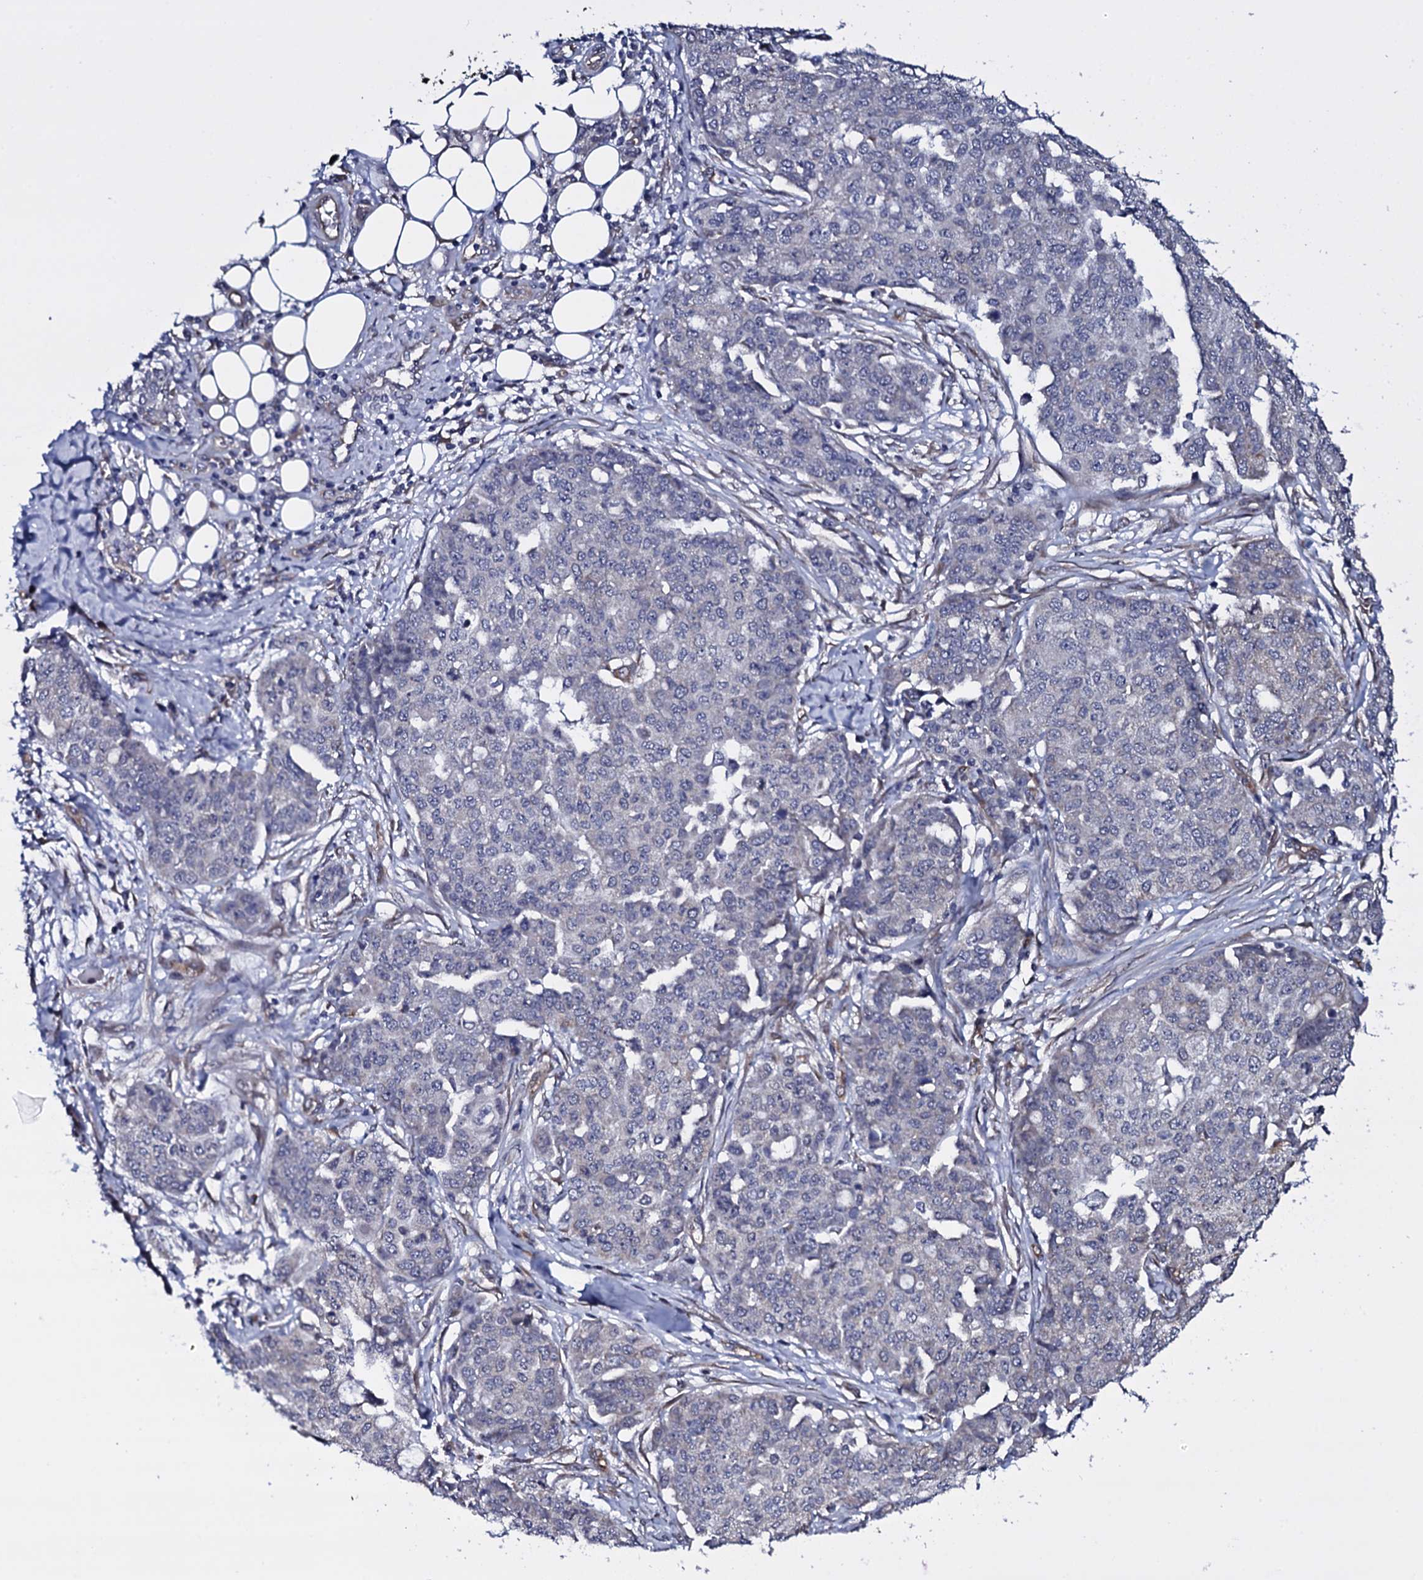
{"staining": {"intensity": "negative", "quantity": "none", "location": "none"}, "tissue": "ovarian cancer", "cell_type": "Tumor cells", "image_type": "cancer", "snomed": [{"axis": "morphology", "description": "Cystadenocarcinoma, serous, NOS"}, {"axis": "topography", "description": "Soft tissue"}, {"axis": "topography", "description": "Ovary"}], "caption": "Immunohistochemical staining of ovarian cancer (serous cystadenocarcinoma) displays no significant staining in tumor cells.", "gene": "GAREM1", "patient": {"sex": "female", "age": 57}}